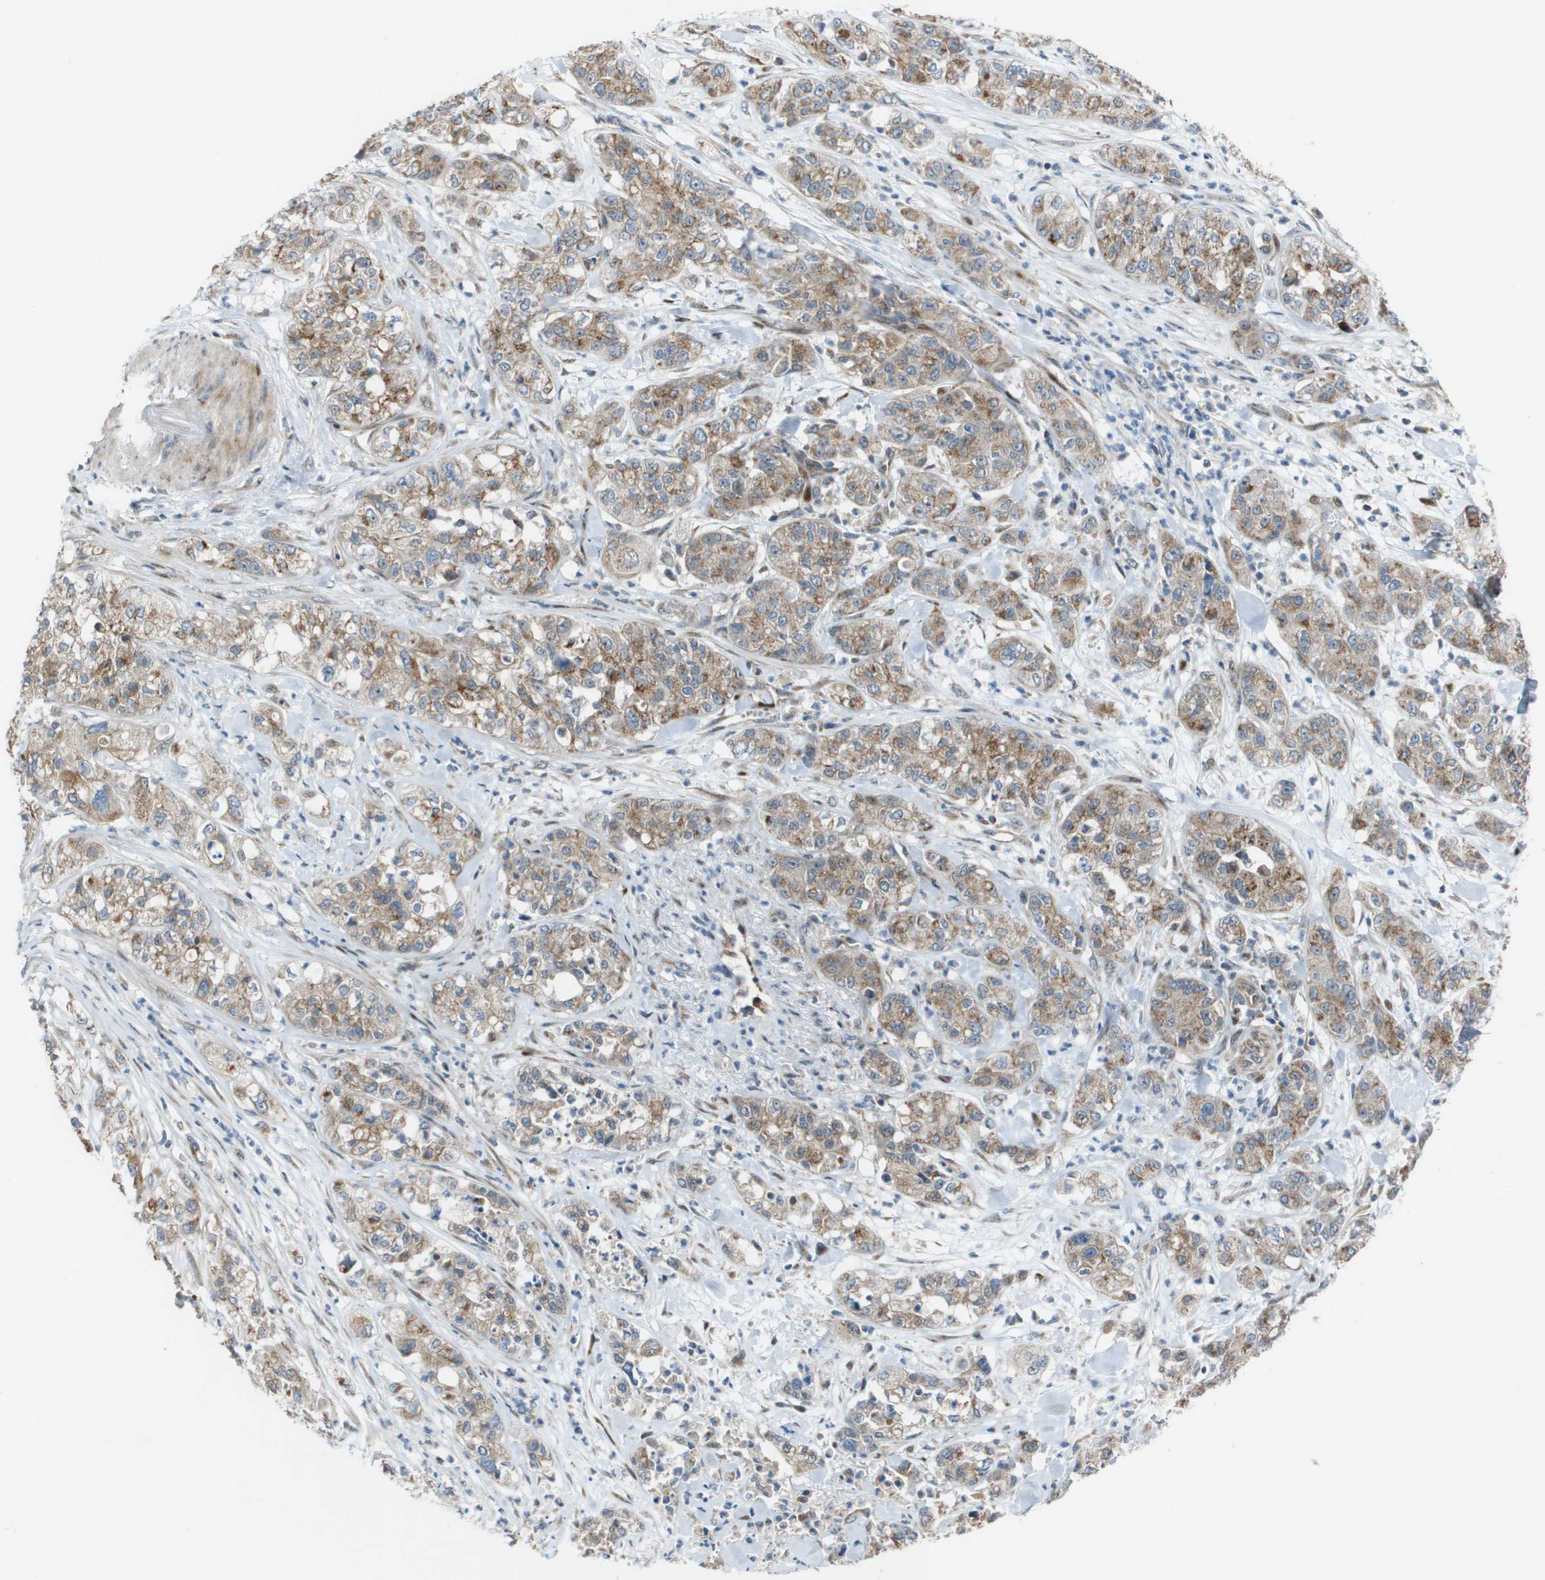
{"staining": {"intensity": "moderate", "quantity": ">75%", "location": "cytoplasmic/membranous"}, "tissue": "pancreatic cancer", "cell_type": "Tumor cells", "image_type": "cancer", "snomed": [{"axis": "morphology", "description": "Adenocarcinoma, NOS"}, {"axis": "topography", "description": "Pancreas"}], "caption": "A histopathology image showing moderate cytoplasmic/membranous expression in about >75% of tumor cells in pancreatic cancer, as visualized by brown immunohistochemical staining.", "gene": "MGAT3", "patient": {"sex": "female", "age": 78}}